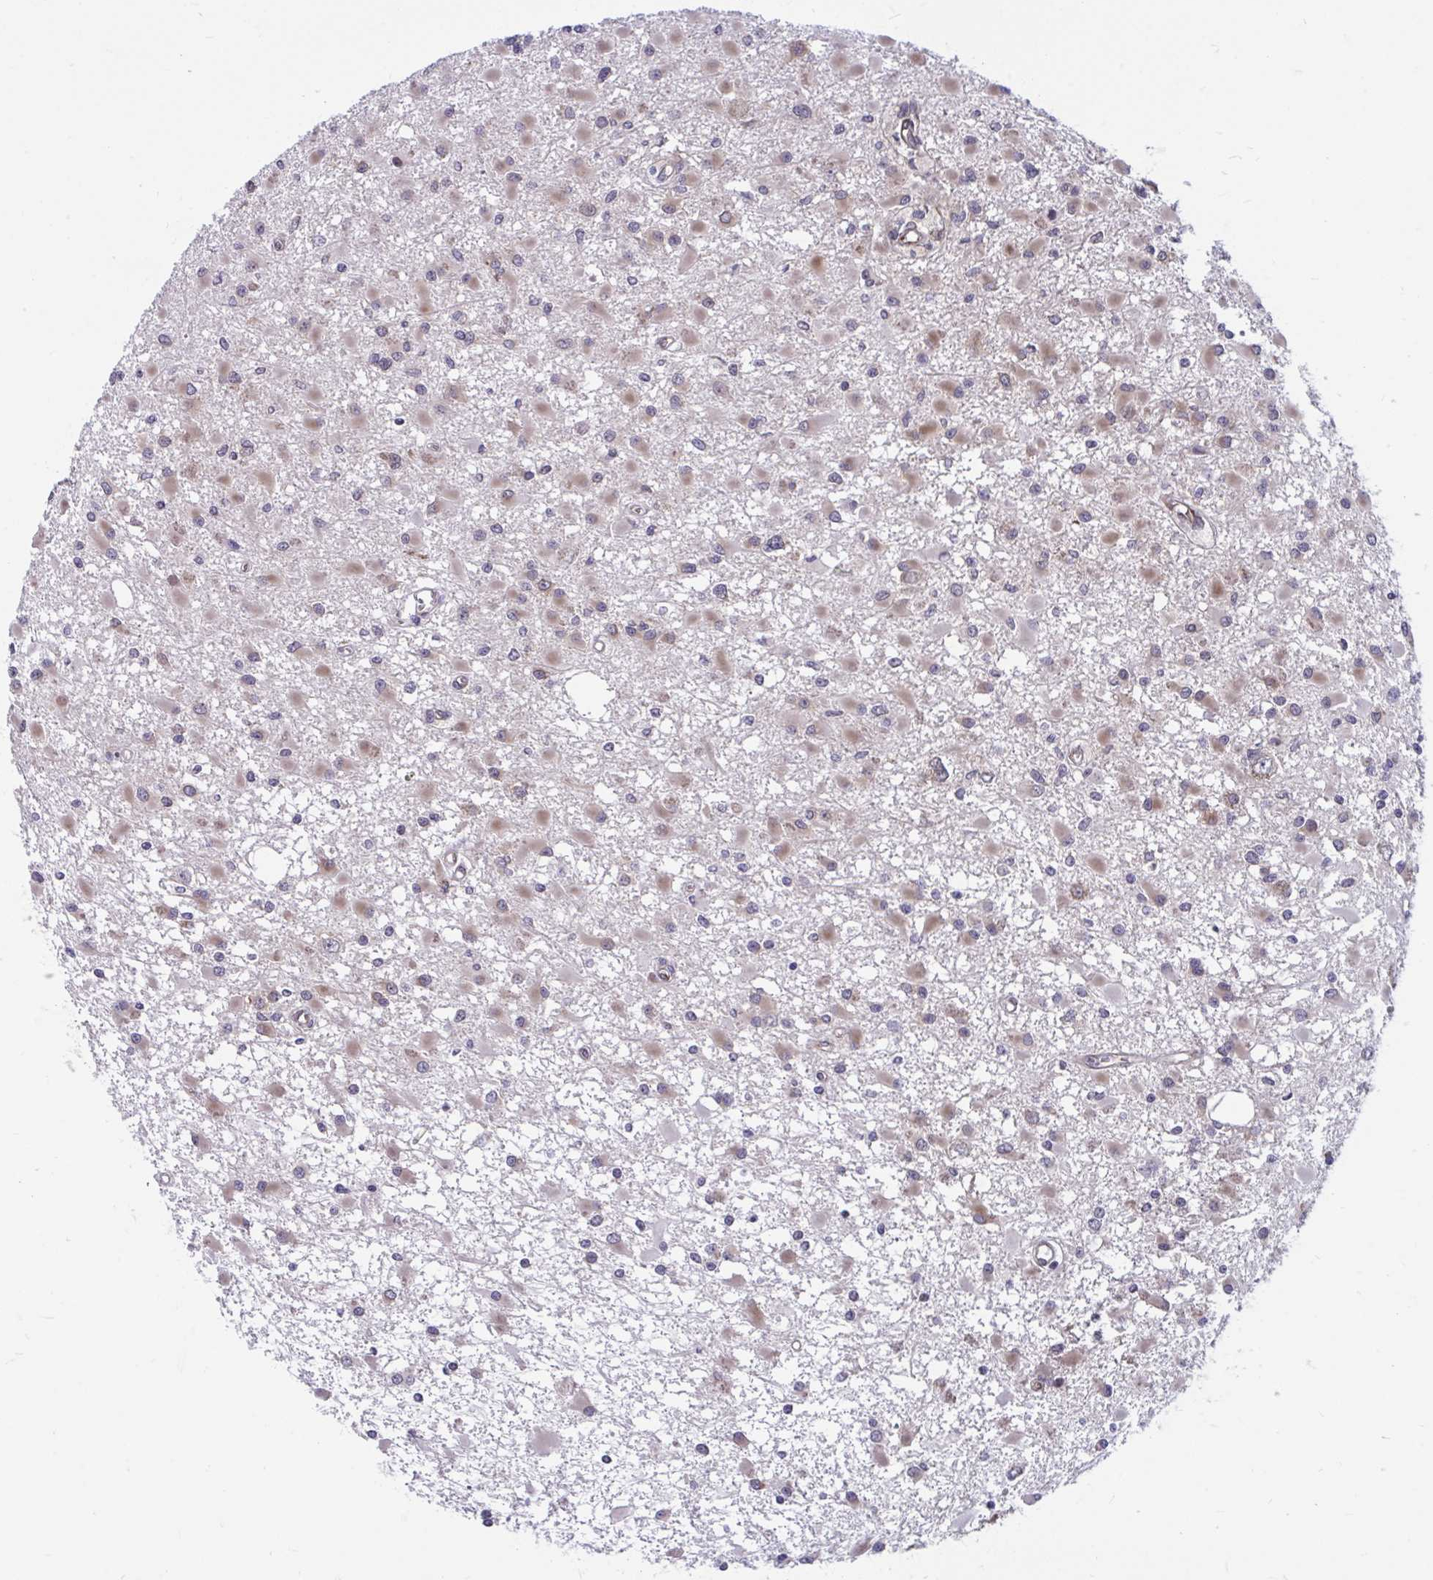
{"staining": {"intensity": "weak", "quantity": ">75%", "location": "cytoplasmic/membranous"}, "tissue": "glioma", "cell_type": "Tumor cells", "image_type": "cancer", "snomed": [{"axis": "morphology", "description": "Glioma, malignant, High grade"}, {"axis": "topography", "description": "Brain"}], "caption": "Brown immunohistochemical staining in human malignant high-grade glioma reveals weak cytoplasmic/membranous expression in about >75% of tumor cells.", "gene": "SELENON", "patient": {"sex": "male", "age": 54}}